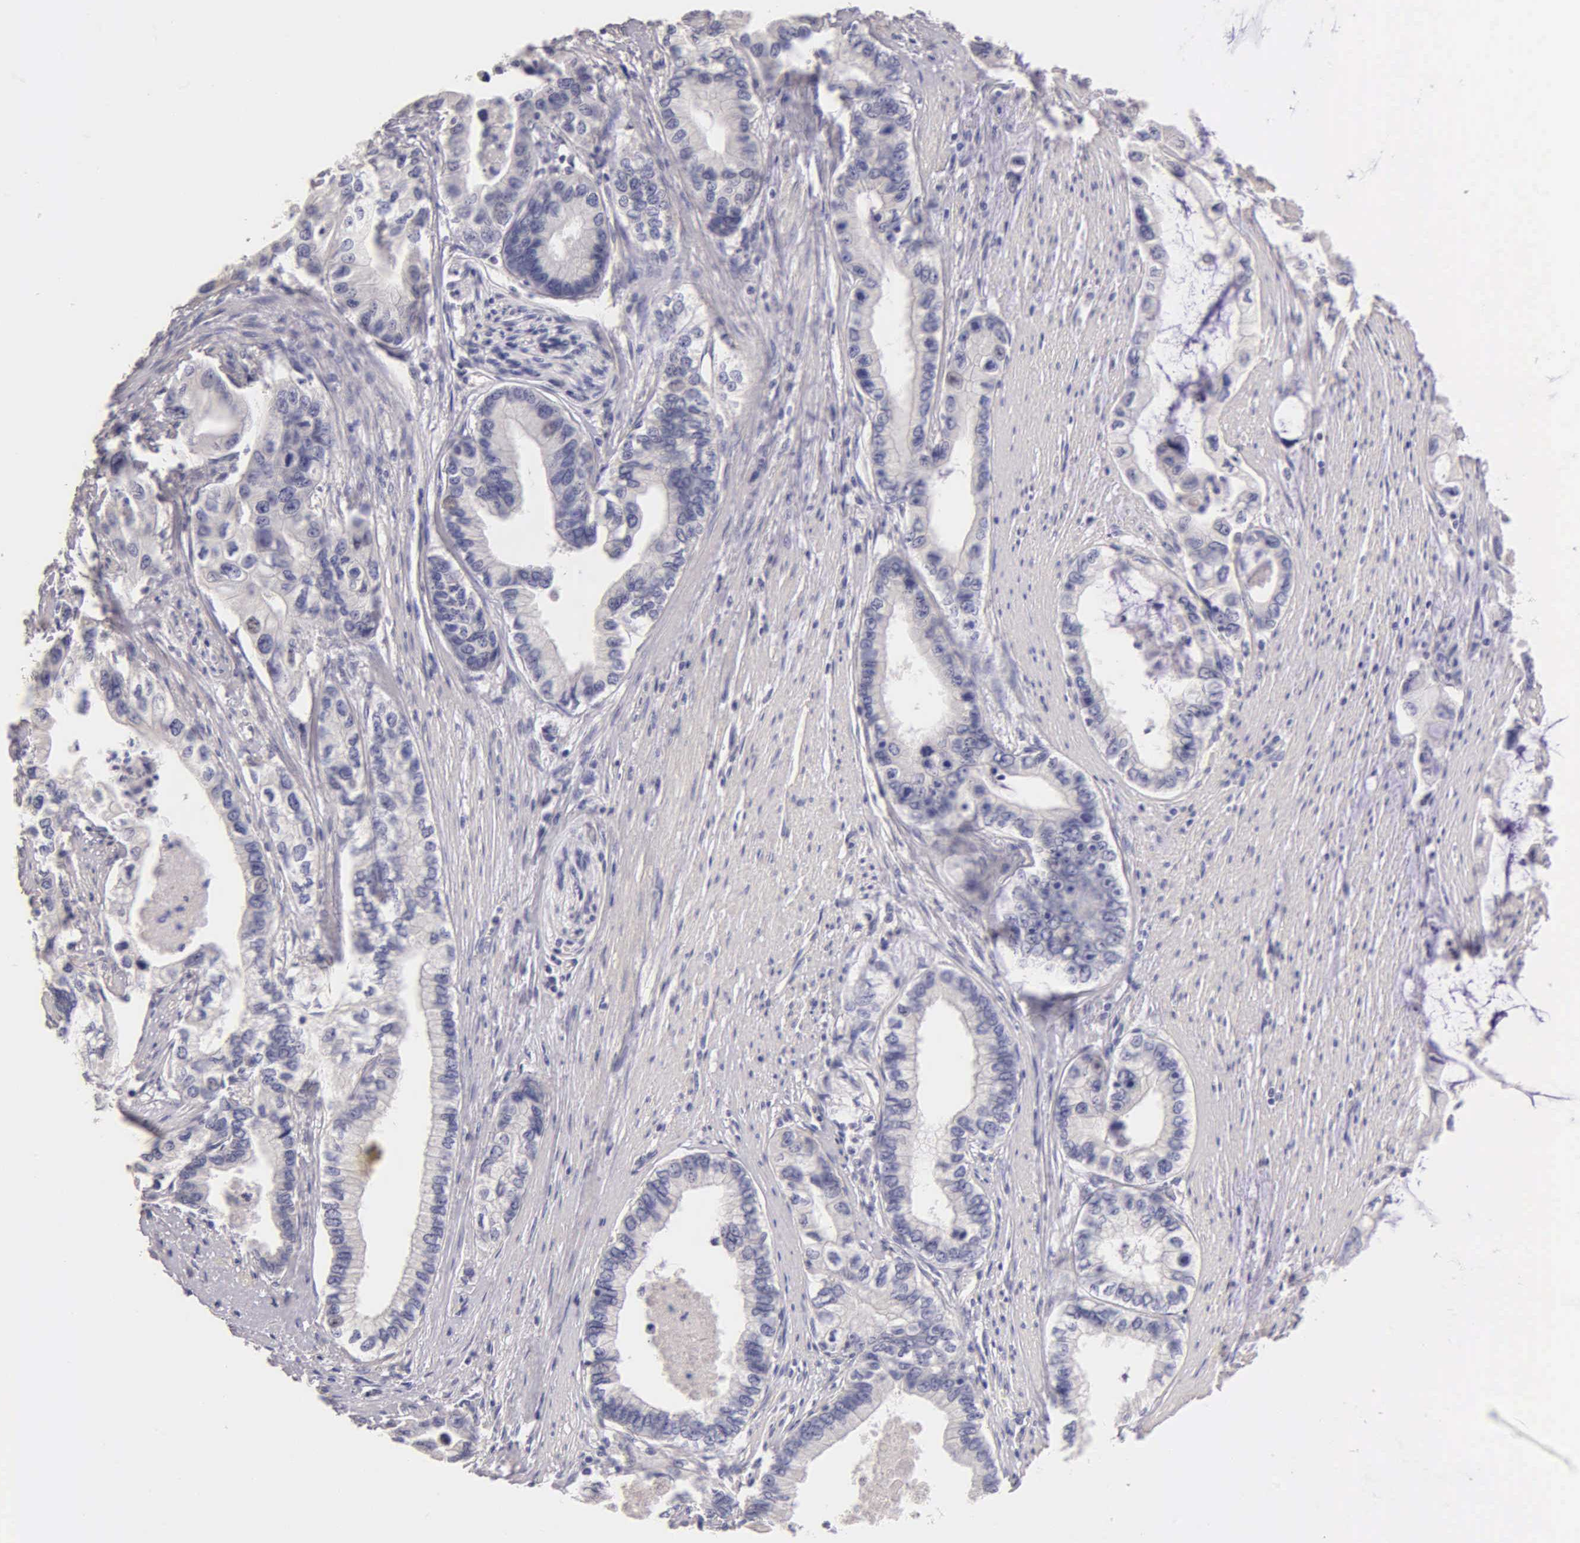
{"staining": {"intensity": "weak", "quantity": "<25%", "location": "nuclear"}, "tissue": "pancreatic cancer", "cell_type": "Tumor cells", "image_type": "cancer", "snomed": [{"axis": "morphology", "description": "Adenocarcinoma, NOS"}, {"axis": "topography", "description": "Pancreas"}, {"axis": "topography", "description": "Stomach, upper"}], "caption": "Immunohistochemical staining of human adenocarcinoma (pancreatic) shows no significant positivity in tumor cells.", "gene": "ESR1", "patient": {"sex": "male", "age": 77}}